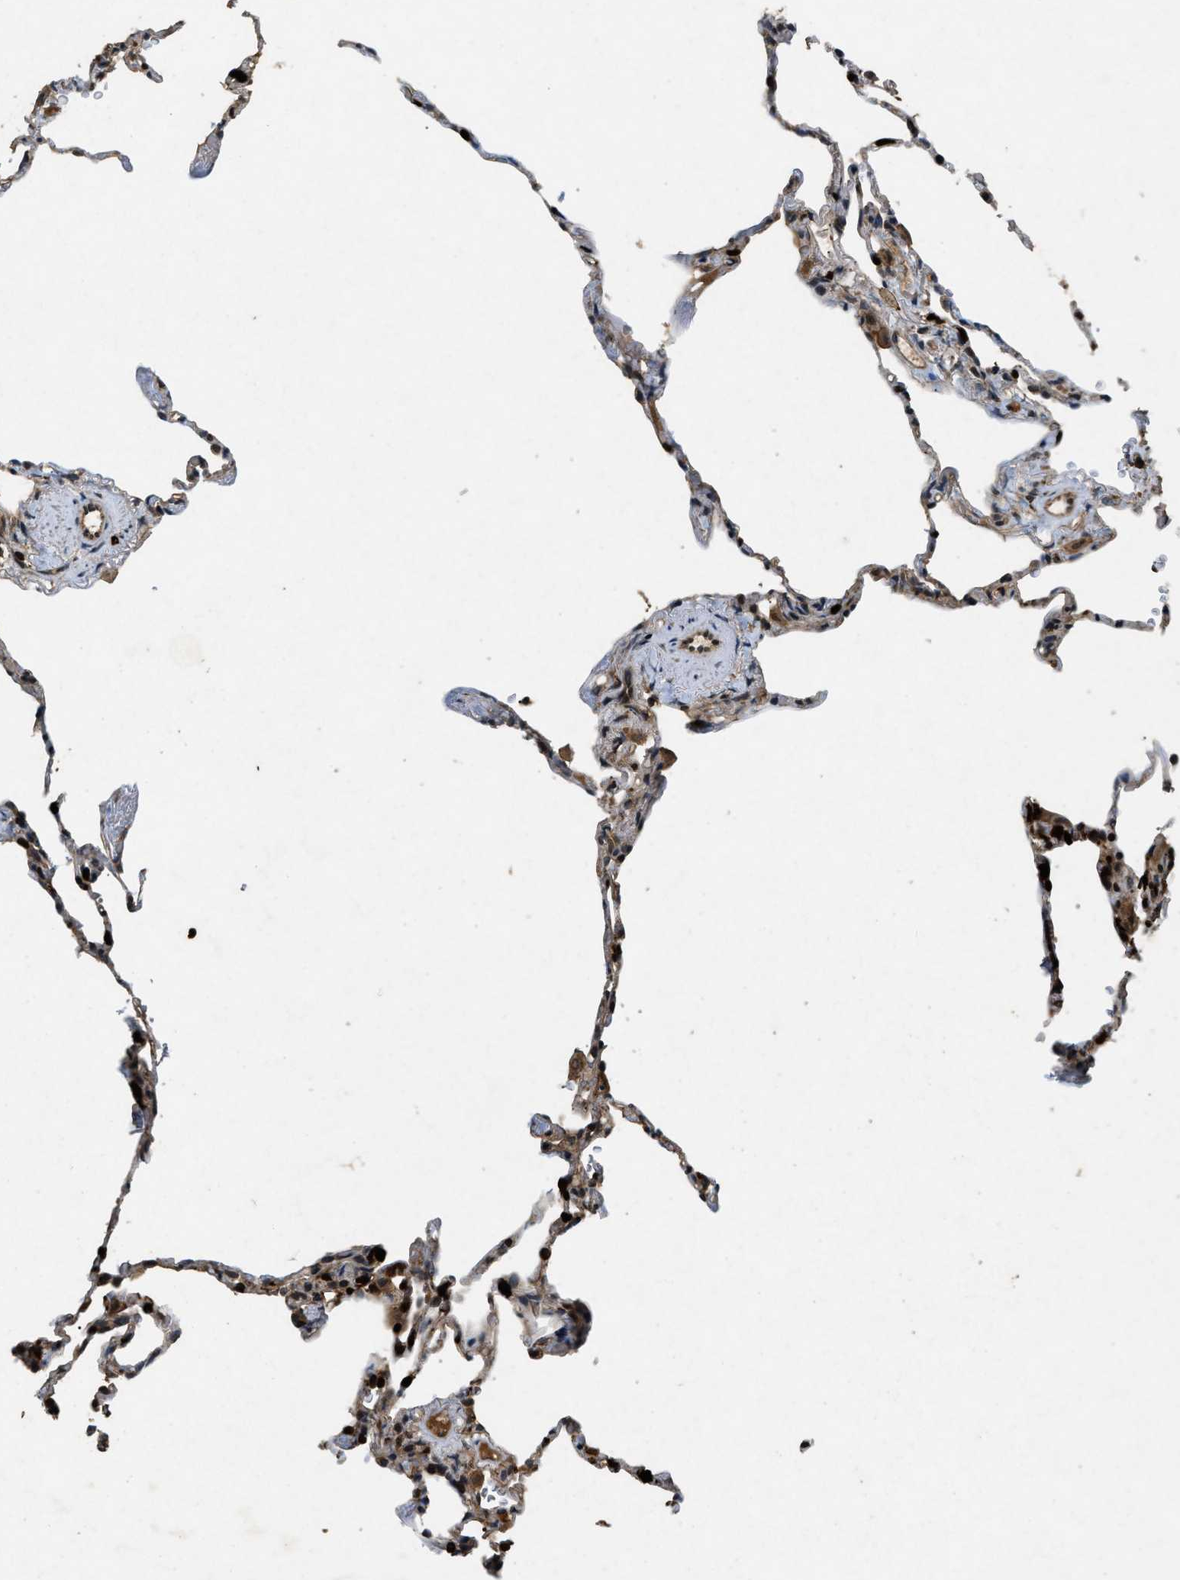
{"staining": {"intensity": "strong", "quantity": "<25%", "location": "nuclear"}, "tissue": "lung", "cell_type": "Alveolar cells", "image_type": "normal", "snomed": [{"axis": "morphology", "description": "Normal tissue, NOS"}, {"axis": "topography", "description": "Lung"}], "caption": "DAB immunohistochemical staining of benign lung demonstrates strong nuclear protein staining in about <25% of alveolar cells. (Stains: DAB in brown, nuclei in blue, Microscopy: brightfield microscopy at high magnification).", "gene": "RNF141", "patient": {"sex": "male", "age": 59}}